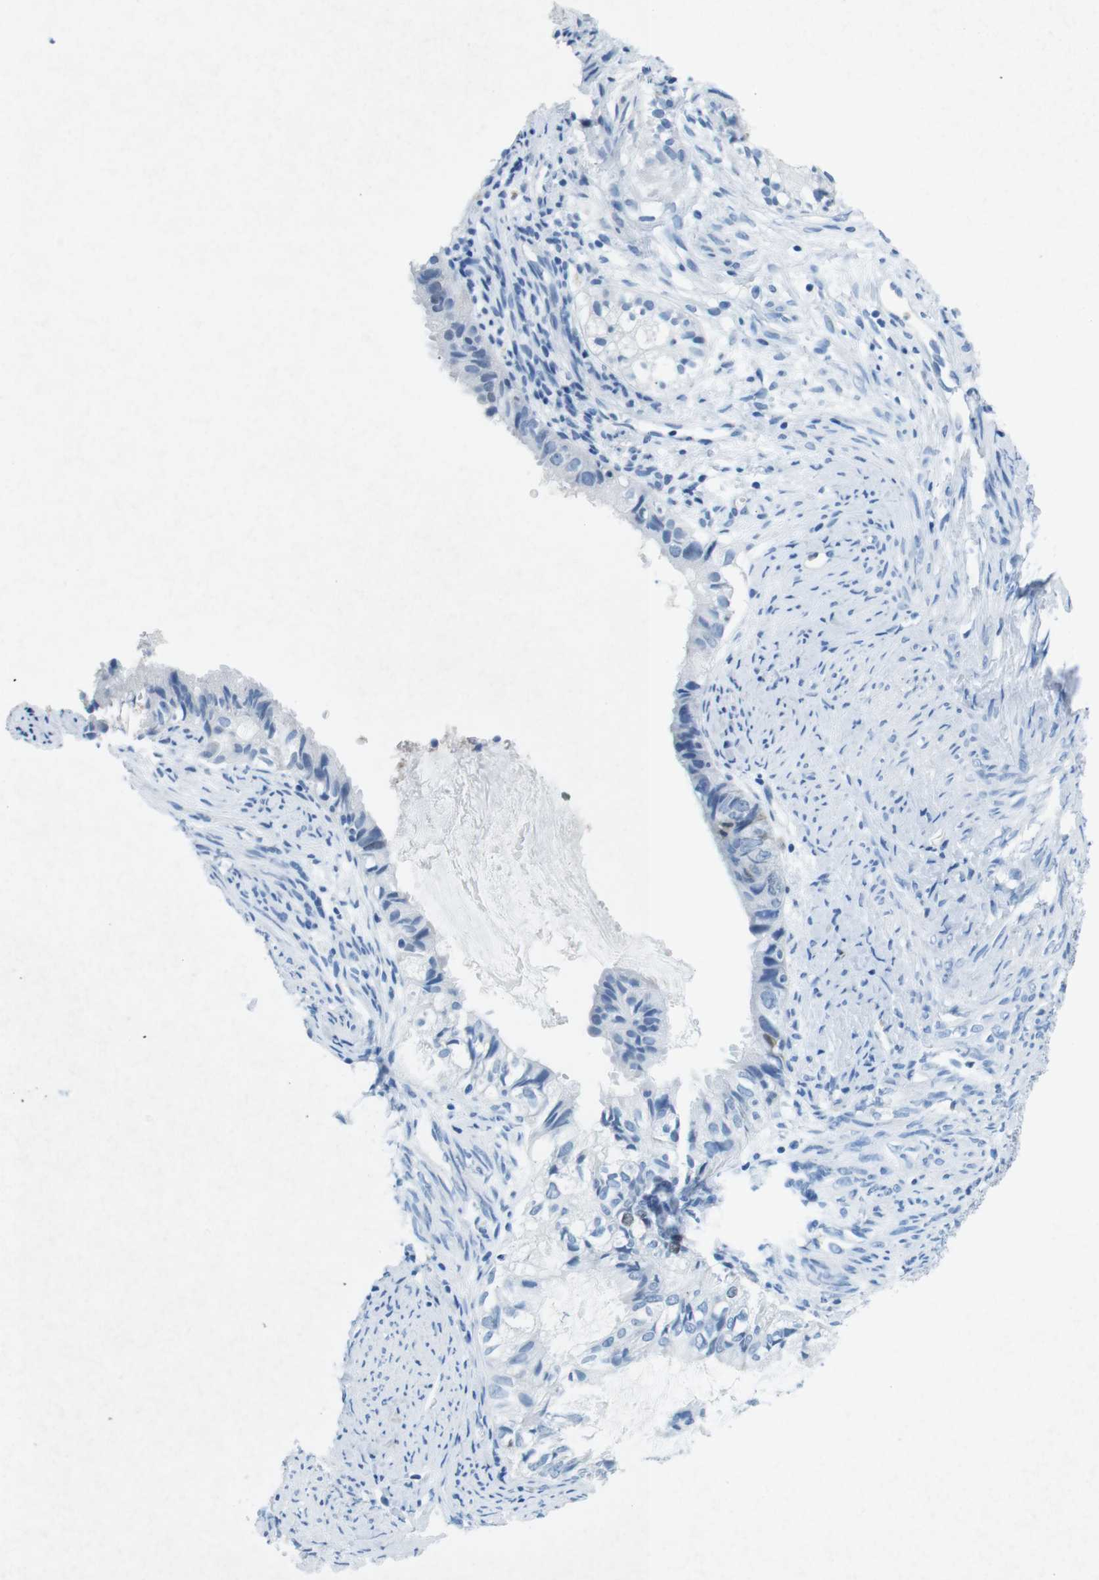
{"staining": {"intensity": "negative", "quantity": "none", "location": "none"}, "tissue": "cervical cancer", "cell_type": "Tumor cells", "image_type": "cancer", "snomed": [{"axis": "morphology", "description": "Normal tissue, NOS"}, {"axis": "morphology", "description": "Adenocarcinoma, NOS"}, {"axis": "topography", "description": "Cervix"}, {"axis": "topography", "description": "Endometrium"}], "caption": "There is no significant positivity in tumor cells of cervical adenocarcinoma.", "gene": "CTAG1B", "patient": {"sex": "female", "age": 86}}